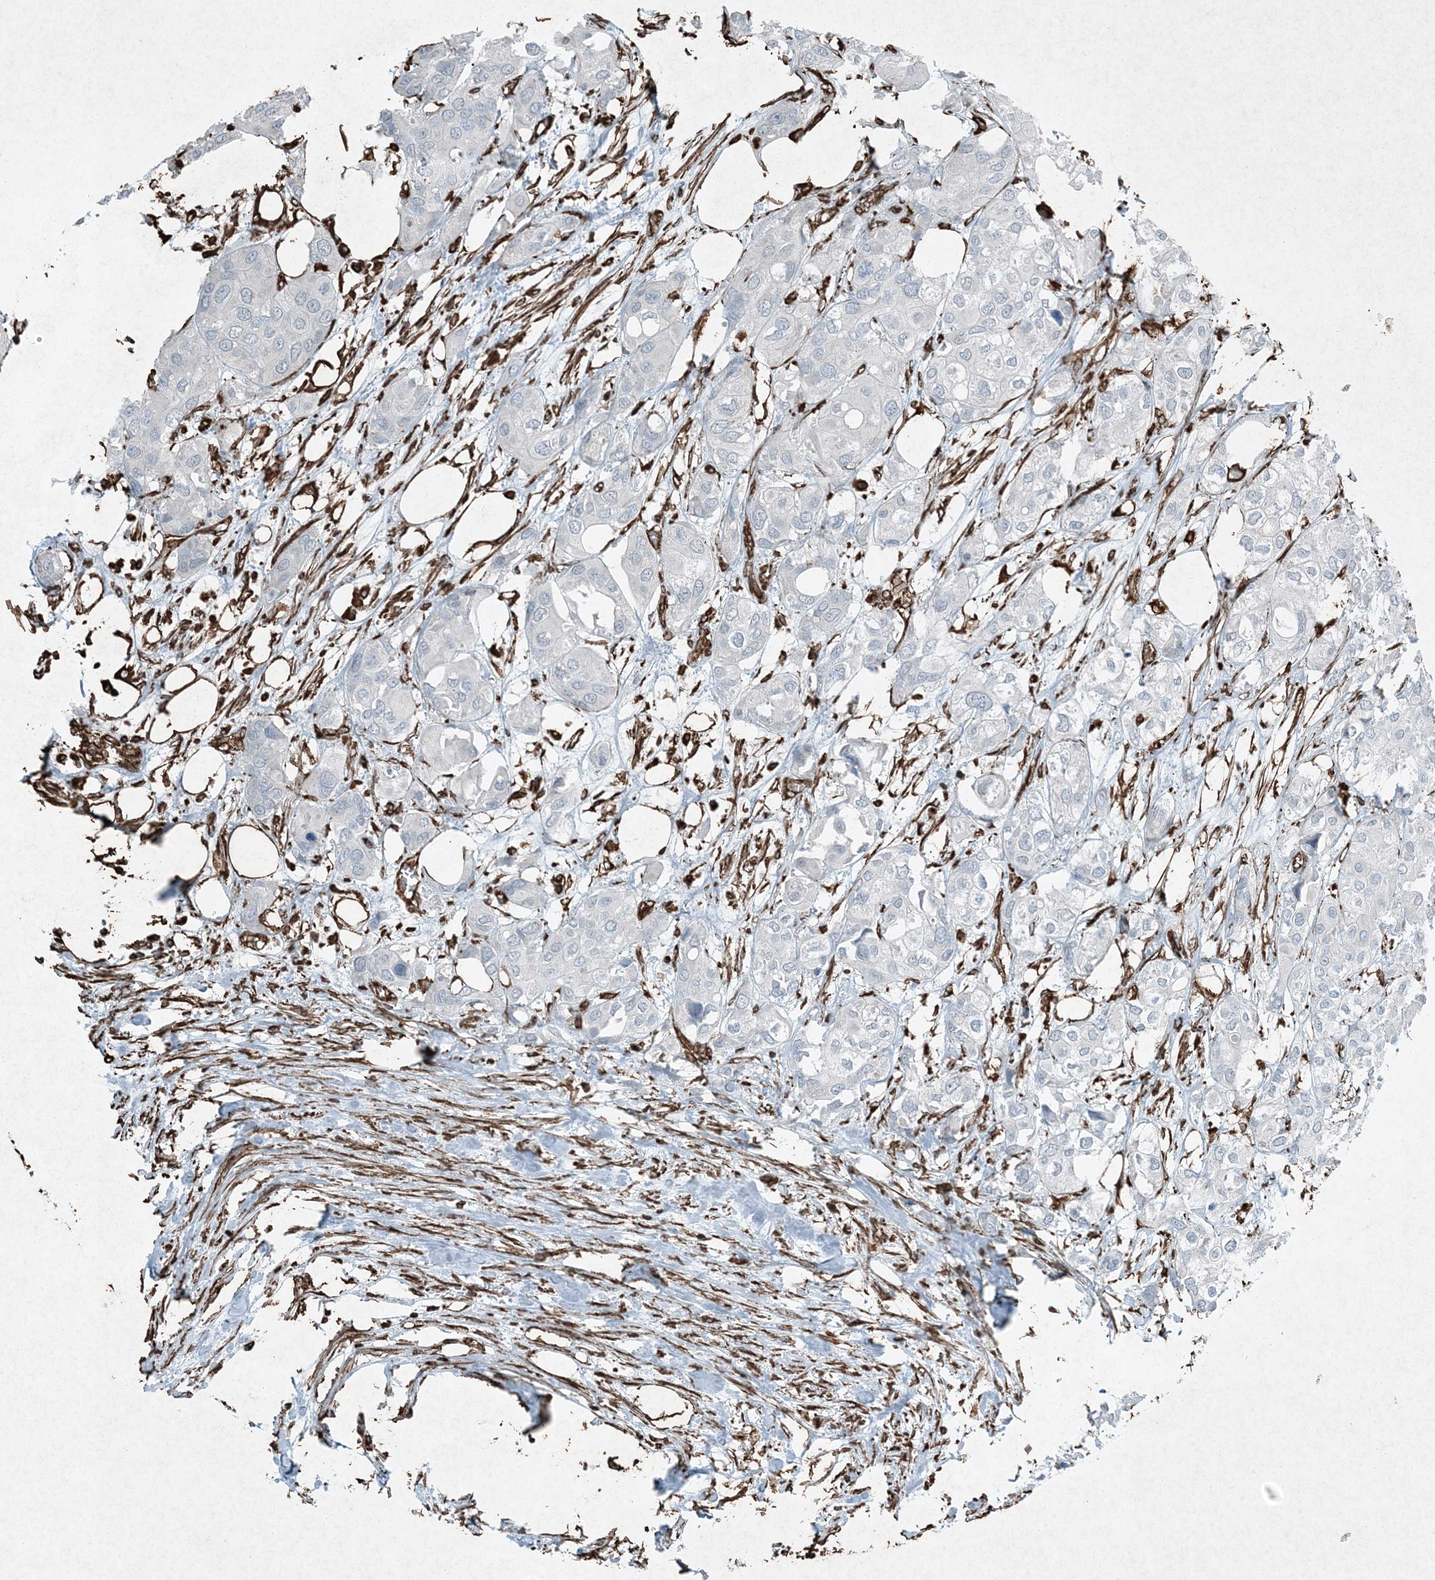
{"staining": {"intensity": "negative", "quantity": "none", "location": "none"}, "tissue": "urothelial cancer", "cell_type": "Tumor cells", "image_type": "cancer", "snomed": [{"axis": "morphology", "description": "Urothelial carcinoma, High grade"}, {"axis": "topography", "description": "Urinary bladder"}], "caption": "Urothelial cancer was stained to show a protein in brown. There is no significant staining in tumor cells.", "gene": "RYK", "patient": {"sex": "male", "age": 64}}